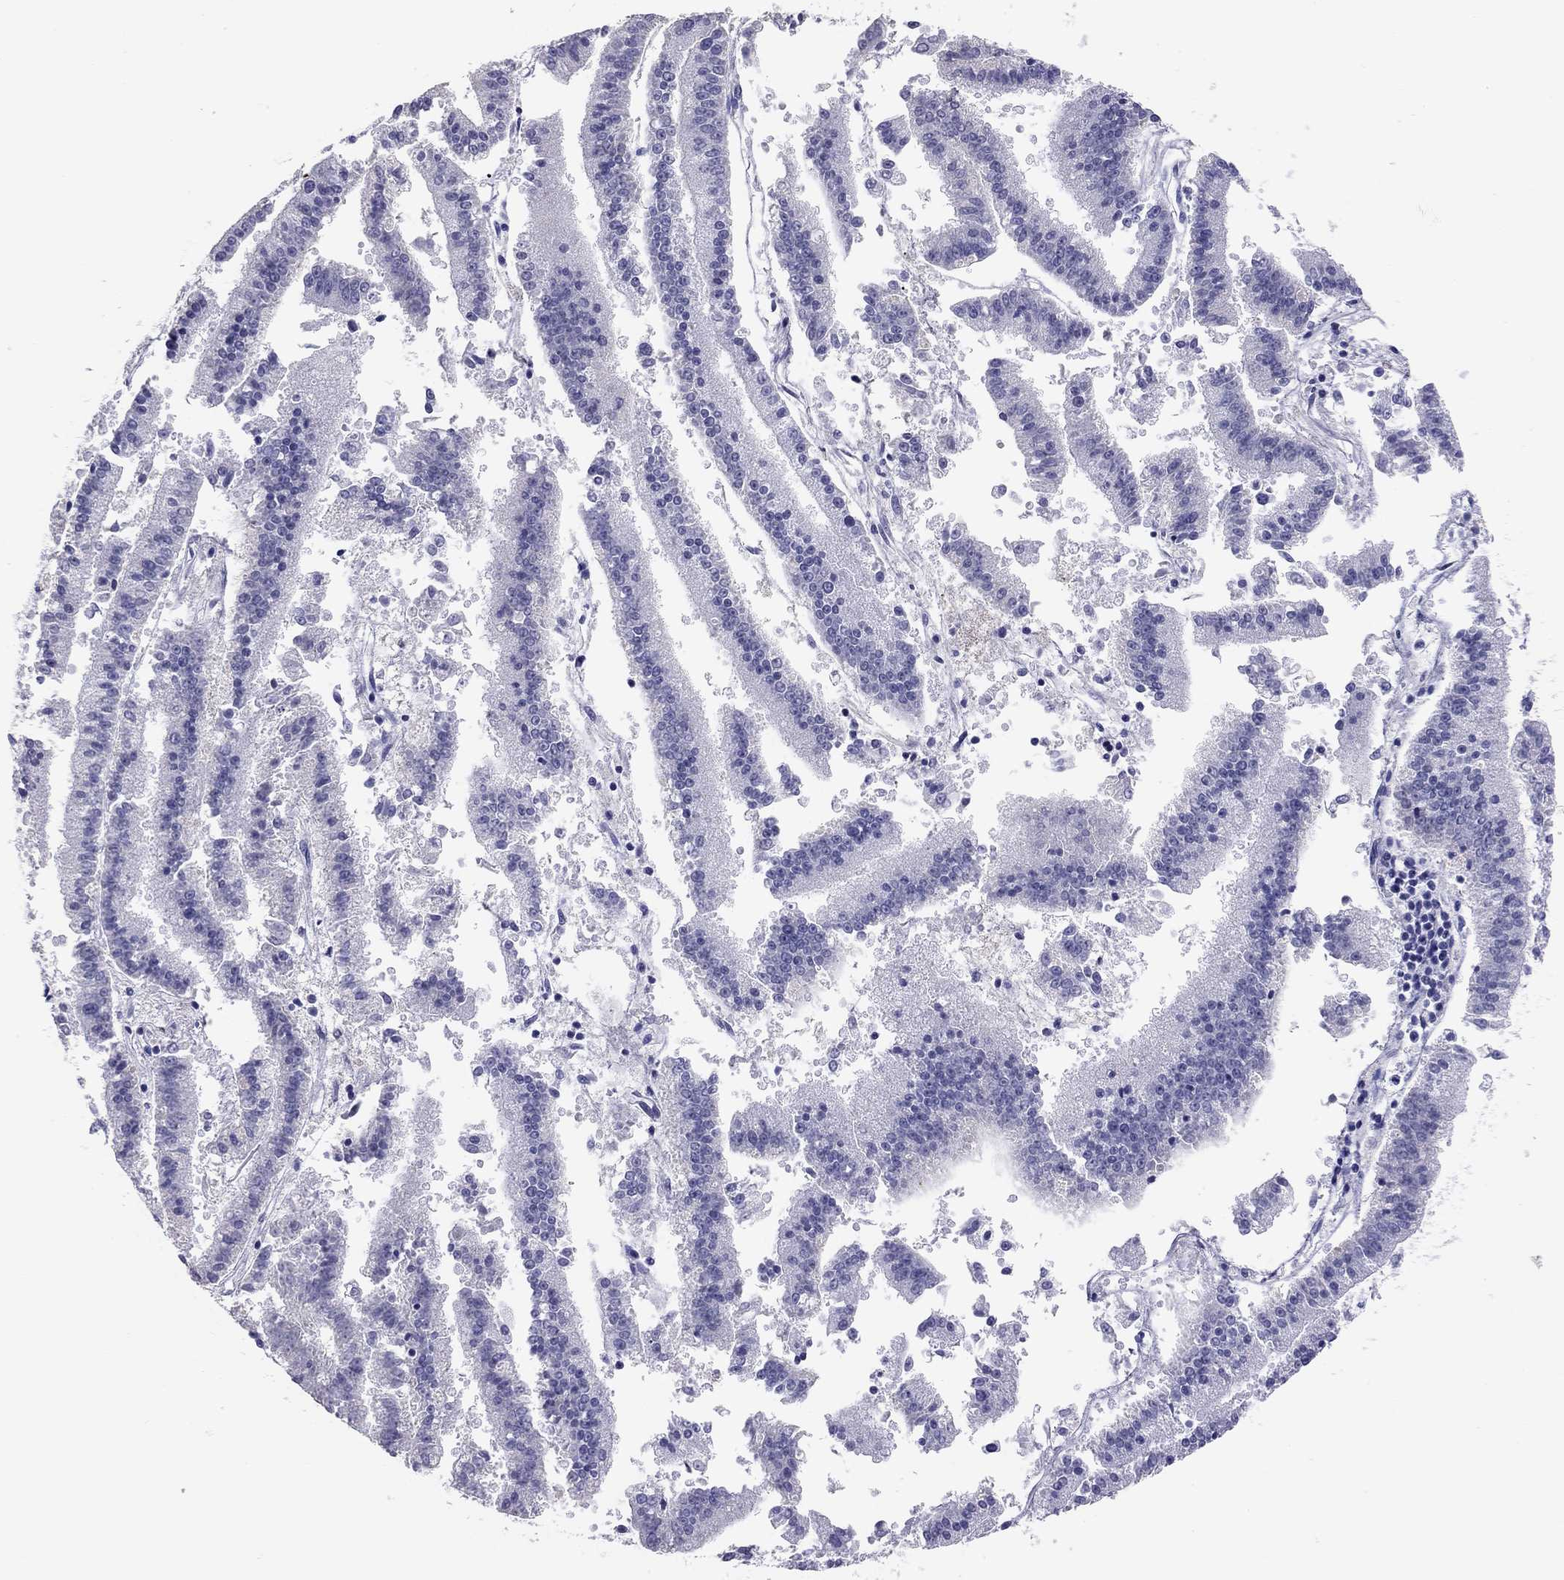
{"staining": {"intensity": "negative", "quantity": "none", "location": "none"}, "tissue": "endometrial cancer", "cell_type": "Tumor cells", "image_type": "cancer", "snomed": [{"axis": "morphology", "description": "Adenocarcinoma, NOS"}, {"axis": "topography", "description": "Endometrium"}], "caption": "Histopathology image shows no significant protein staining in tumor cells of adenocarcinoma (endometrial).", "gene": "ARMC12", "patient": {"sex": "female", "age": 66}}